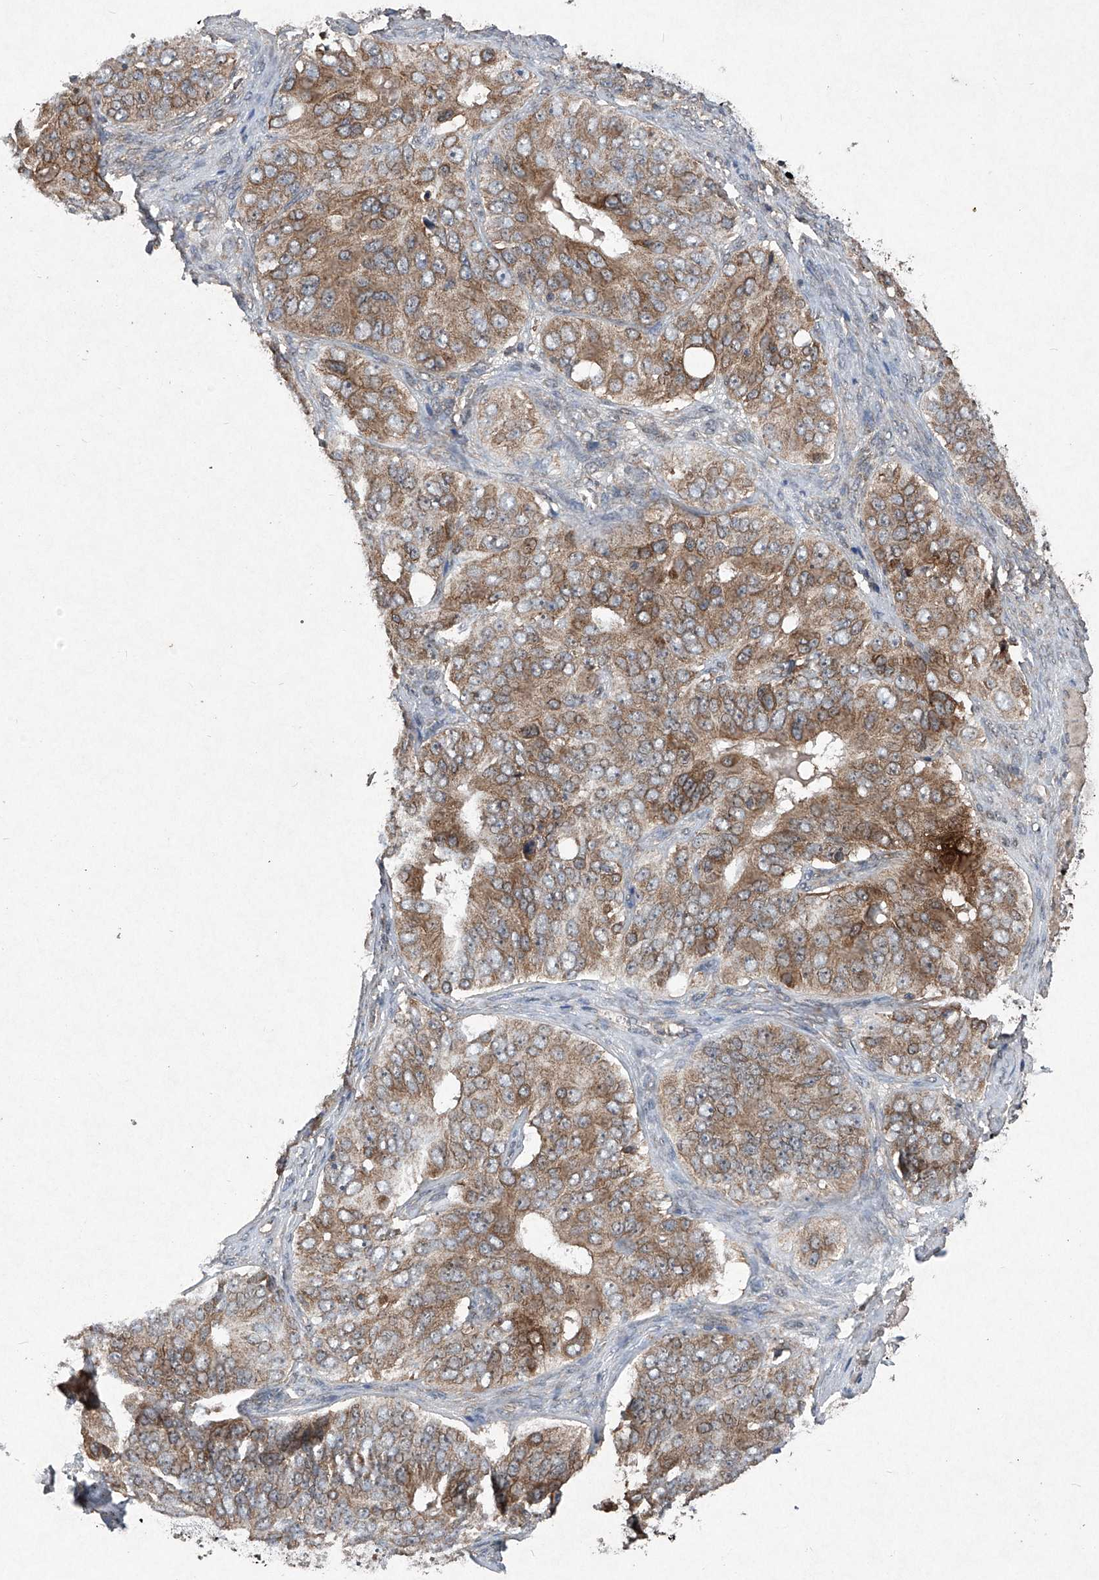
{"staining": {"intensity": "moderate", "quantity": ">75%", "location": "cytoplasmic/membranous"}, "tissue": "ovarian cancer", "cell_type": "Tumor cells", "image_type": "cancer", "snomed": [{"axis": "morphology", "description": "Carcinoma, endometroid"}, {"axis": "topography", "description": "Ovary"}], "caption": "This photomicrograph shows IHC staining of ovarian cancer (endometroid carcinoma), with medium moderate cytoplasmic/membranous positivity in approximately >75% of tumor cells.", "gene": "SUMF2", "patient": {"sex": "female", "age": 51}}